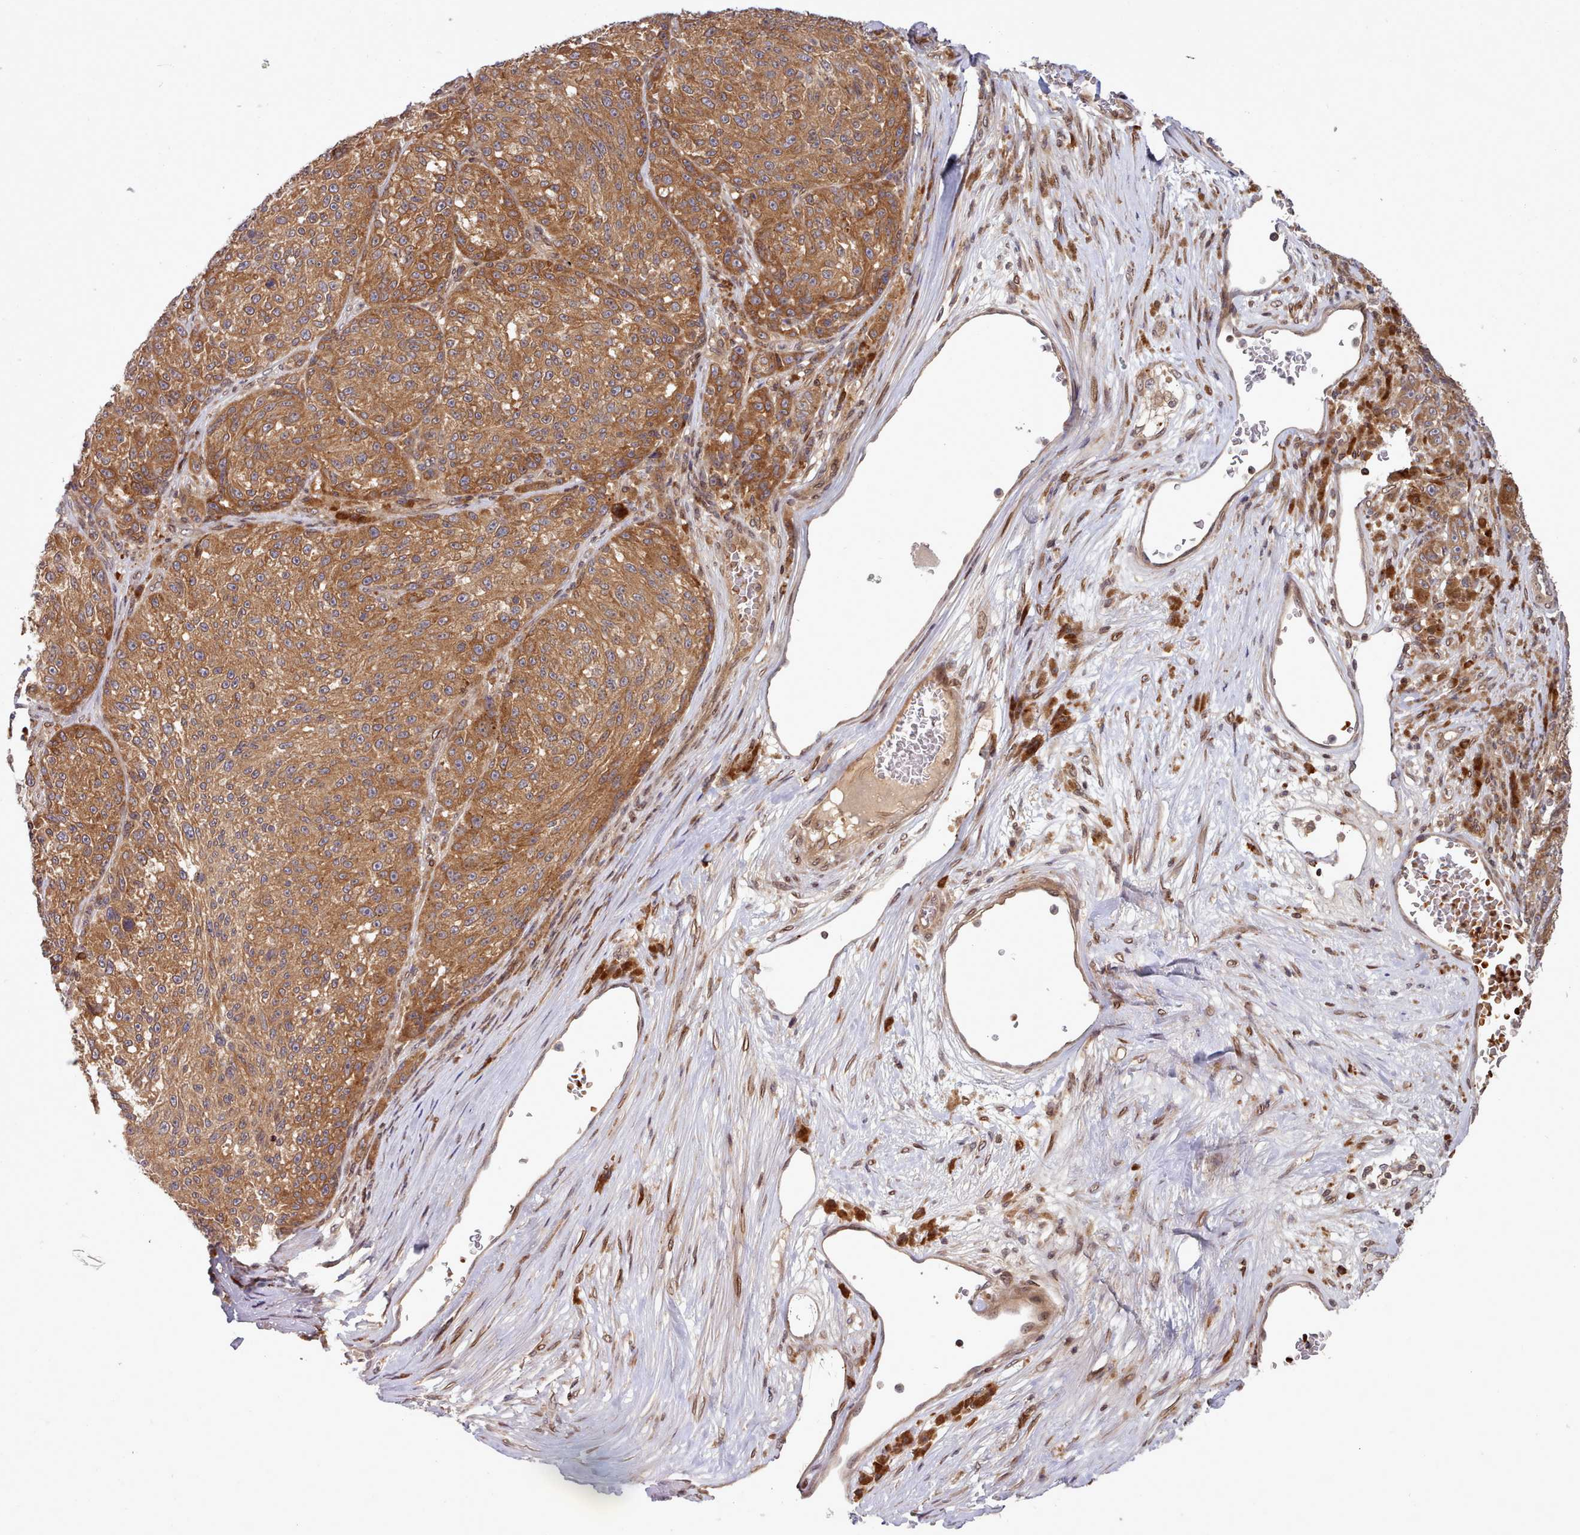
{"staining": {"intensity": "moderate", "quantity": ">75%", "location": "cytoplasmic/membranous"}, "tissue": "melanoma", "cell_type": "Tumor cells", "image_type": "cancer", "snomed": [{"axis": "morphology", "description": "Malignant melanoma, NOS"}, {"axis": "topography", "description": "Skin"}], "caption": "Malignant melanoma stained with a protein marker shows moderate staining in tumor cells.", "gene": "UBE2G1", "patient": {"sex": "male", "age": 53}}